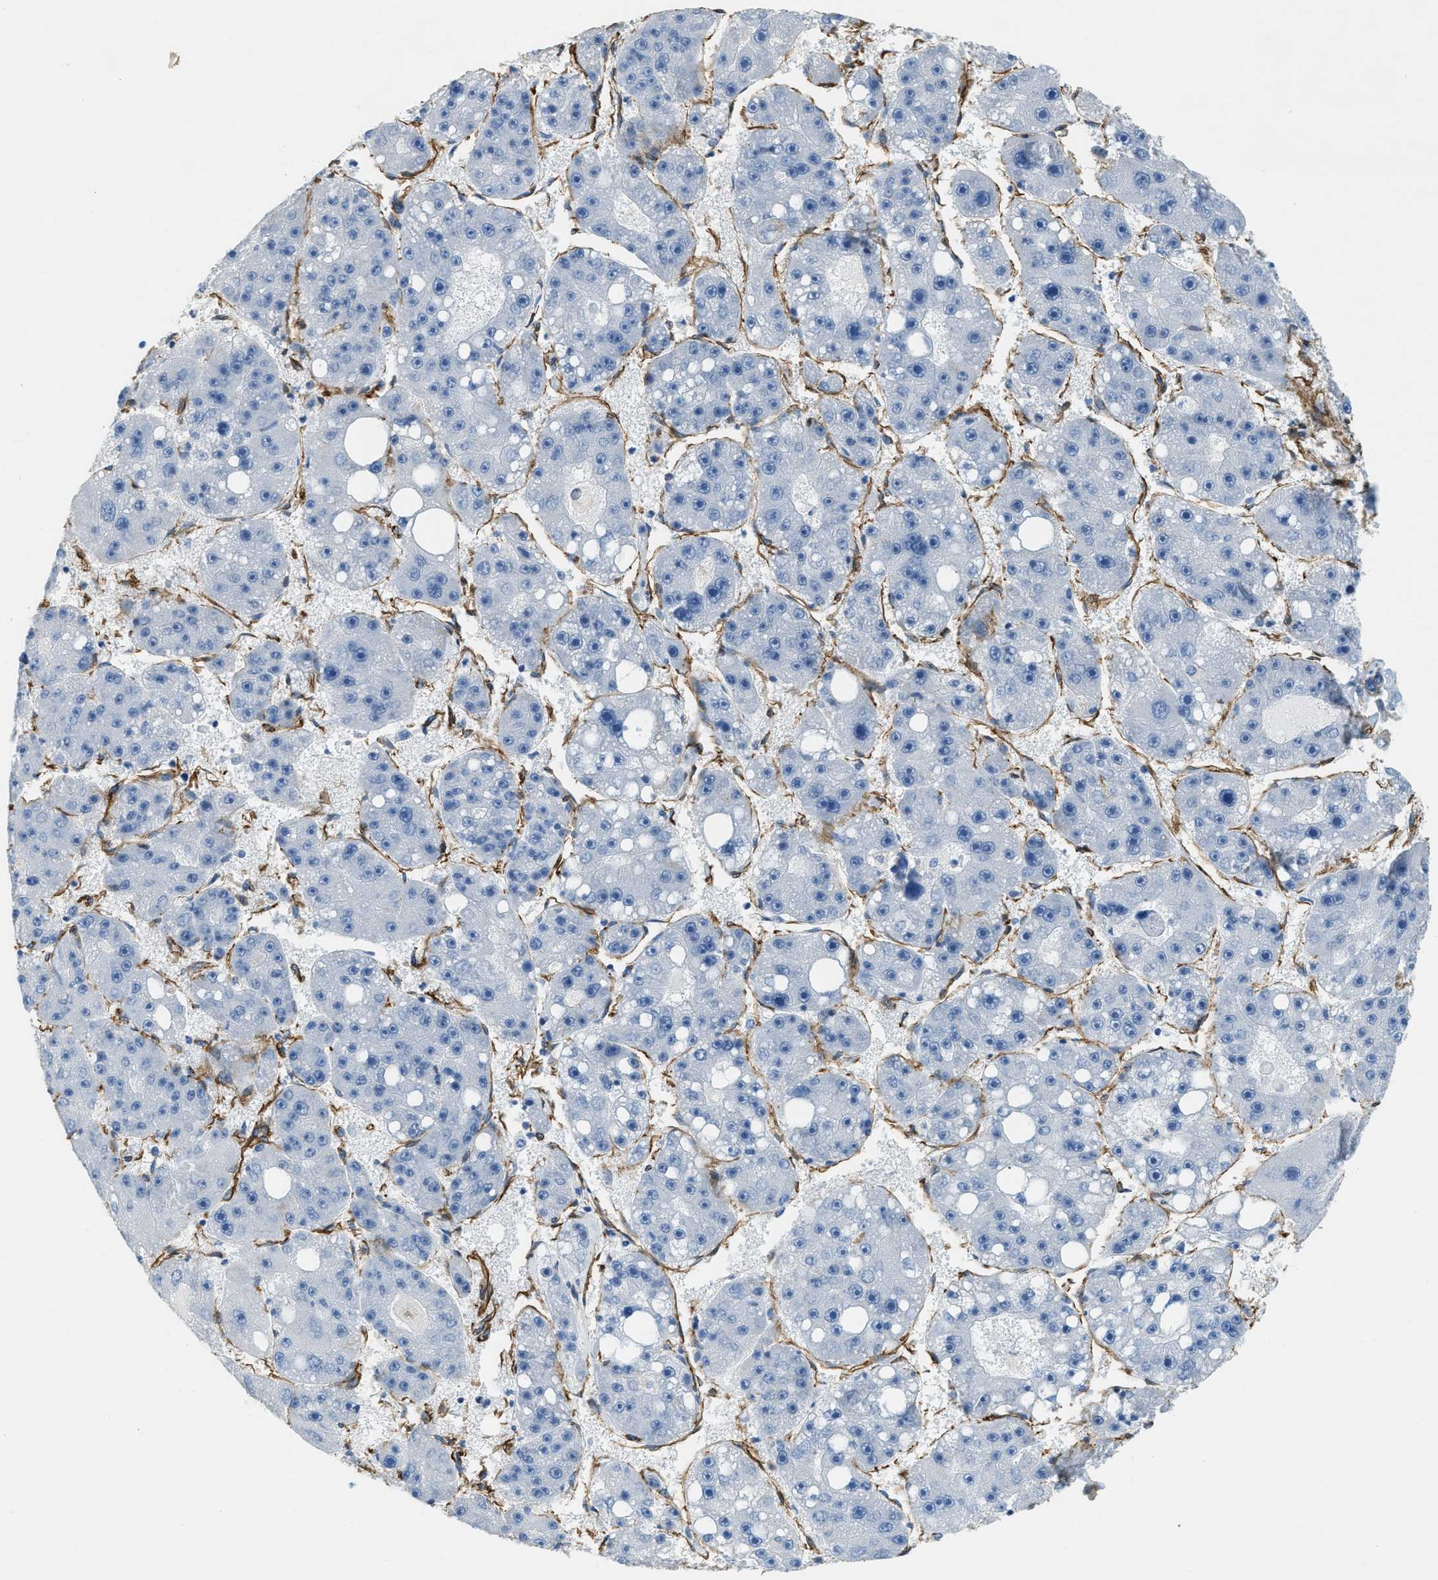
{"staining": {"intensity": "negative", "quantity": "none", "location": "none"}, "tissue": "liver cancer", "cell_type": "Tumor cells", "image_type": "cancer", "snomed": [{"axis": "morphology", "description": "Carcinoma, Hepatocellular, NOS"}, {"axis": "topography", "description": "Liver"}], "caption": "Tumor cells show no significant protein positivity in liver hepatocellular carcinoma.", "gene": "TMEM43", "patient": {"sex": "female", "age": 61}}